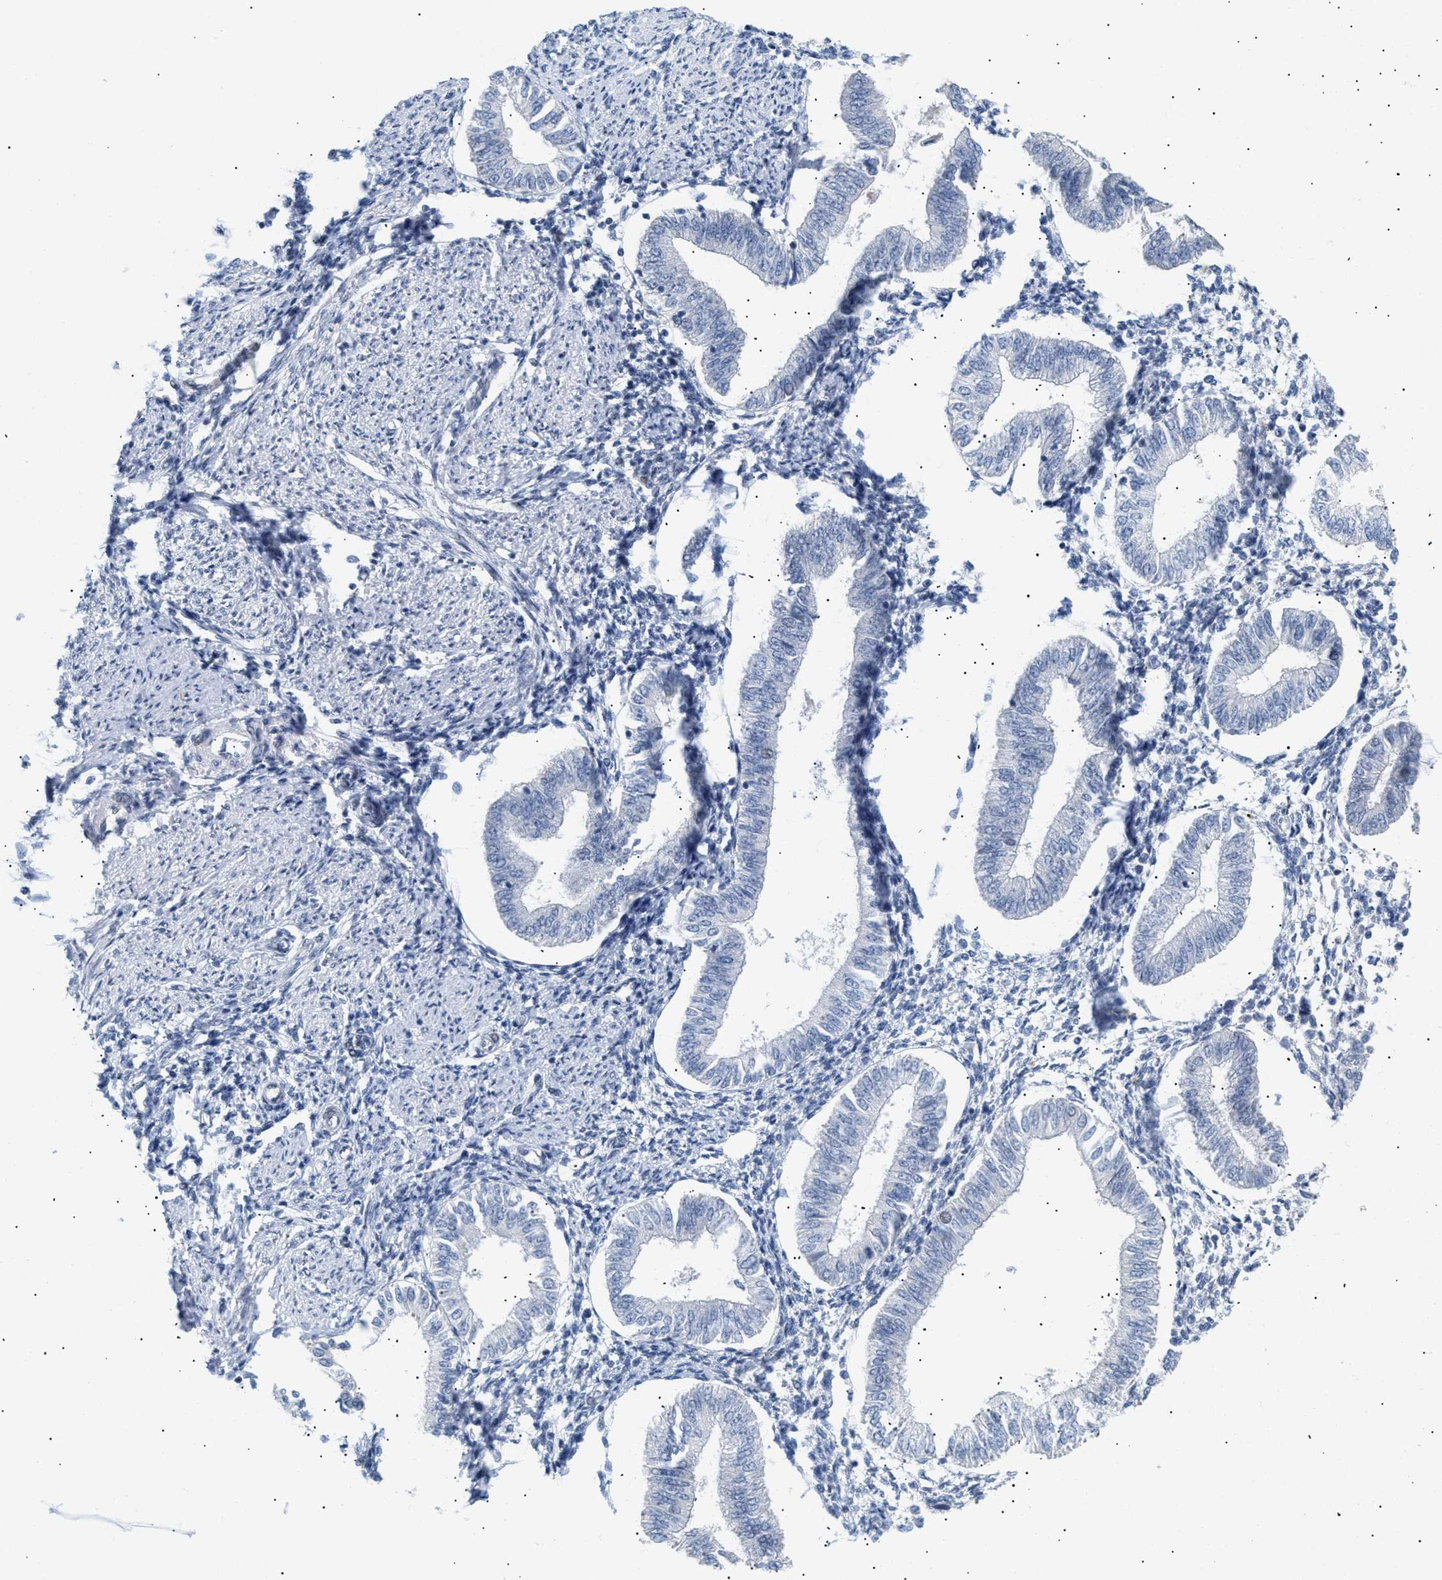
{"staining": {"intensity": "negative", "quantity": "none", "location": "none"}, "tissue": "endometrium", "cell_type": "Cells in endometrial stroma", "image_type": "normal", "snomed": [{"axis": "morphology", "description": "Normal tissue, NOS"}, {"axis": "topography", "description": "Endometrium"}], "caption": "This is an immunohistochemistry (IHC) photomicrograph of normal human endometrium. There is no positivity in cells in endometrial stroma.", "gene": "PPARD", "patient": {"sex": "female", "age": 50}}